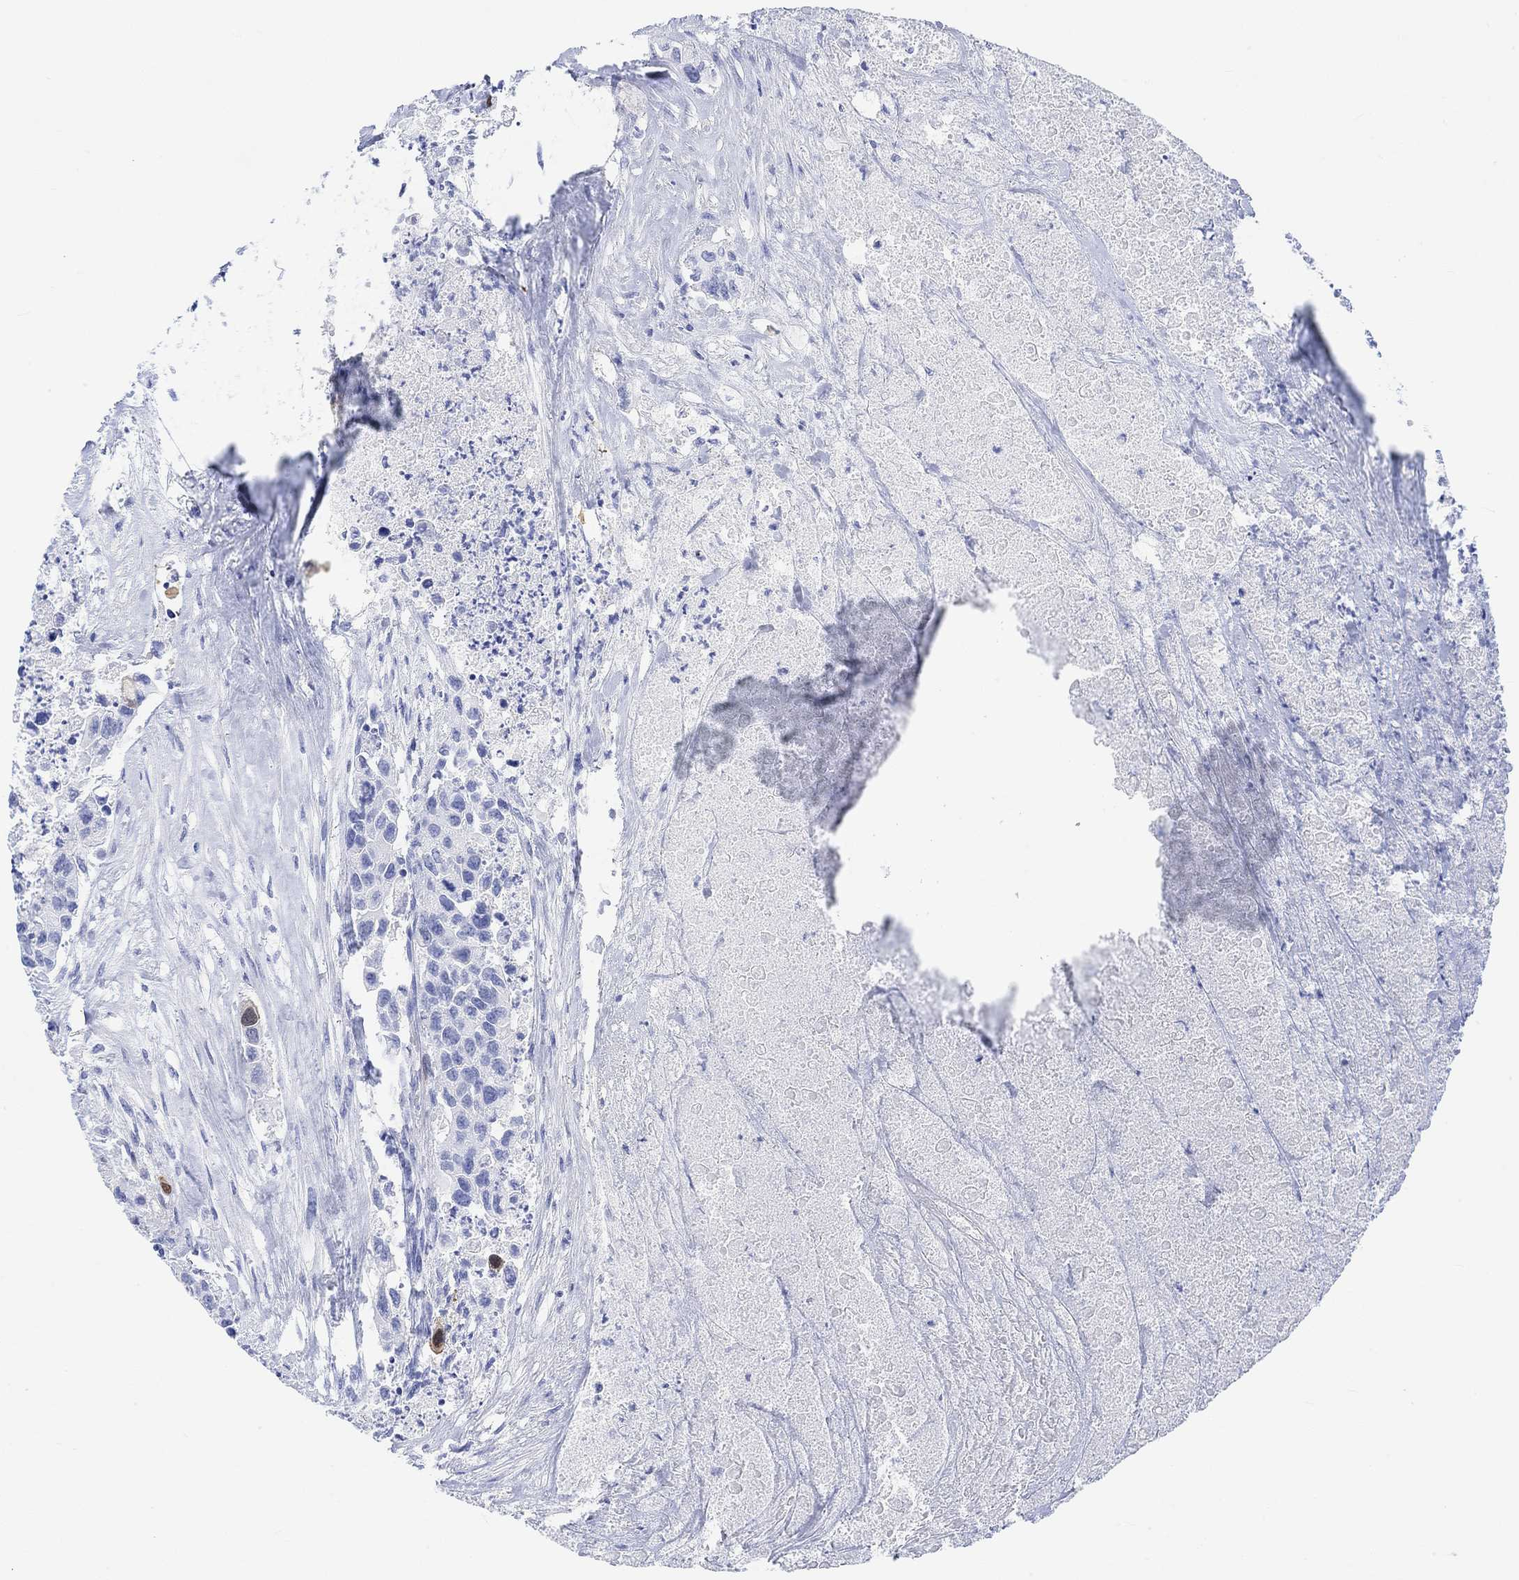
{"staining": {"intensity": "moderate", "quantity": "<25%", "location": "cytoplasmic/membranous"}, "tissue": "urothelial cancer", "cell_type": "Tumor cells", "image_type": "cancer", "snomed": [{"axis": "morphology", "description": "Urothelial carcinoma, High grade"}, {"axis": "topography", "description": "Urinary bladder"}], "caption": "An immunohistochemistry (IHC) image of tumor tissue is shown. Protein staining in brown shows moderate cytoplasmic/membranous positivity in urothelial cancer within tumor cells.", "gene": "TPPP3", "patient": {"sex": "female", "age": 73}}